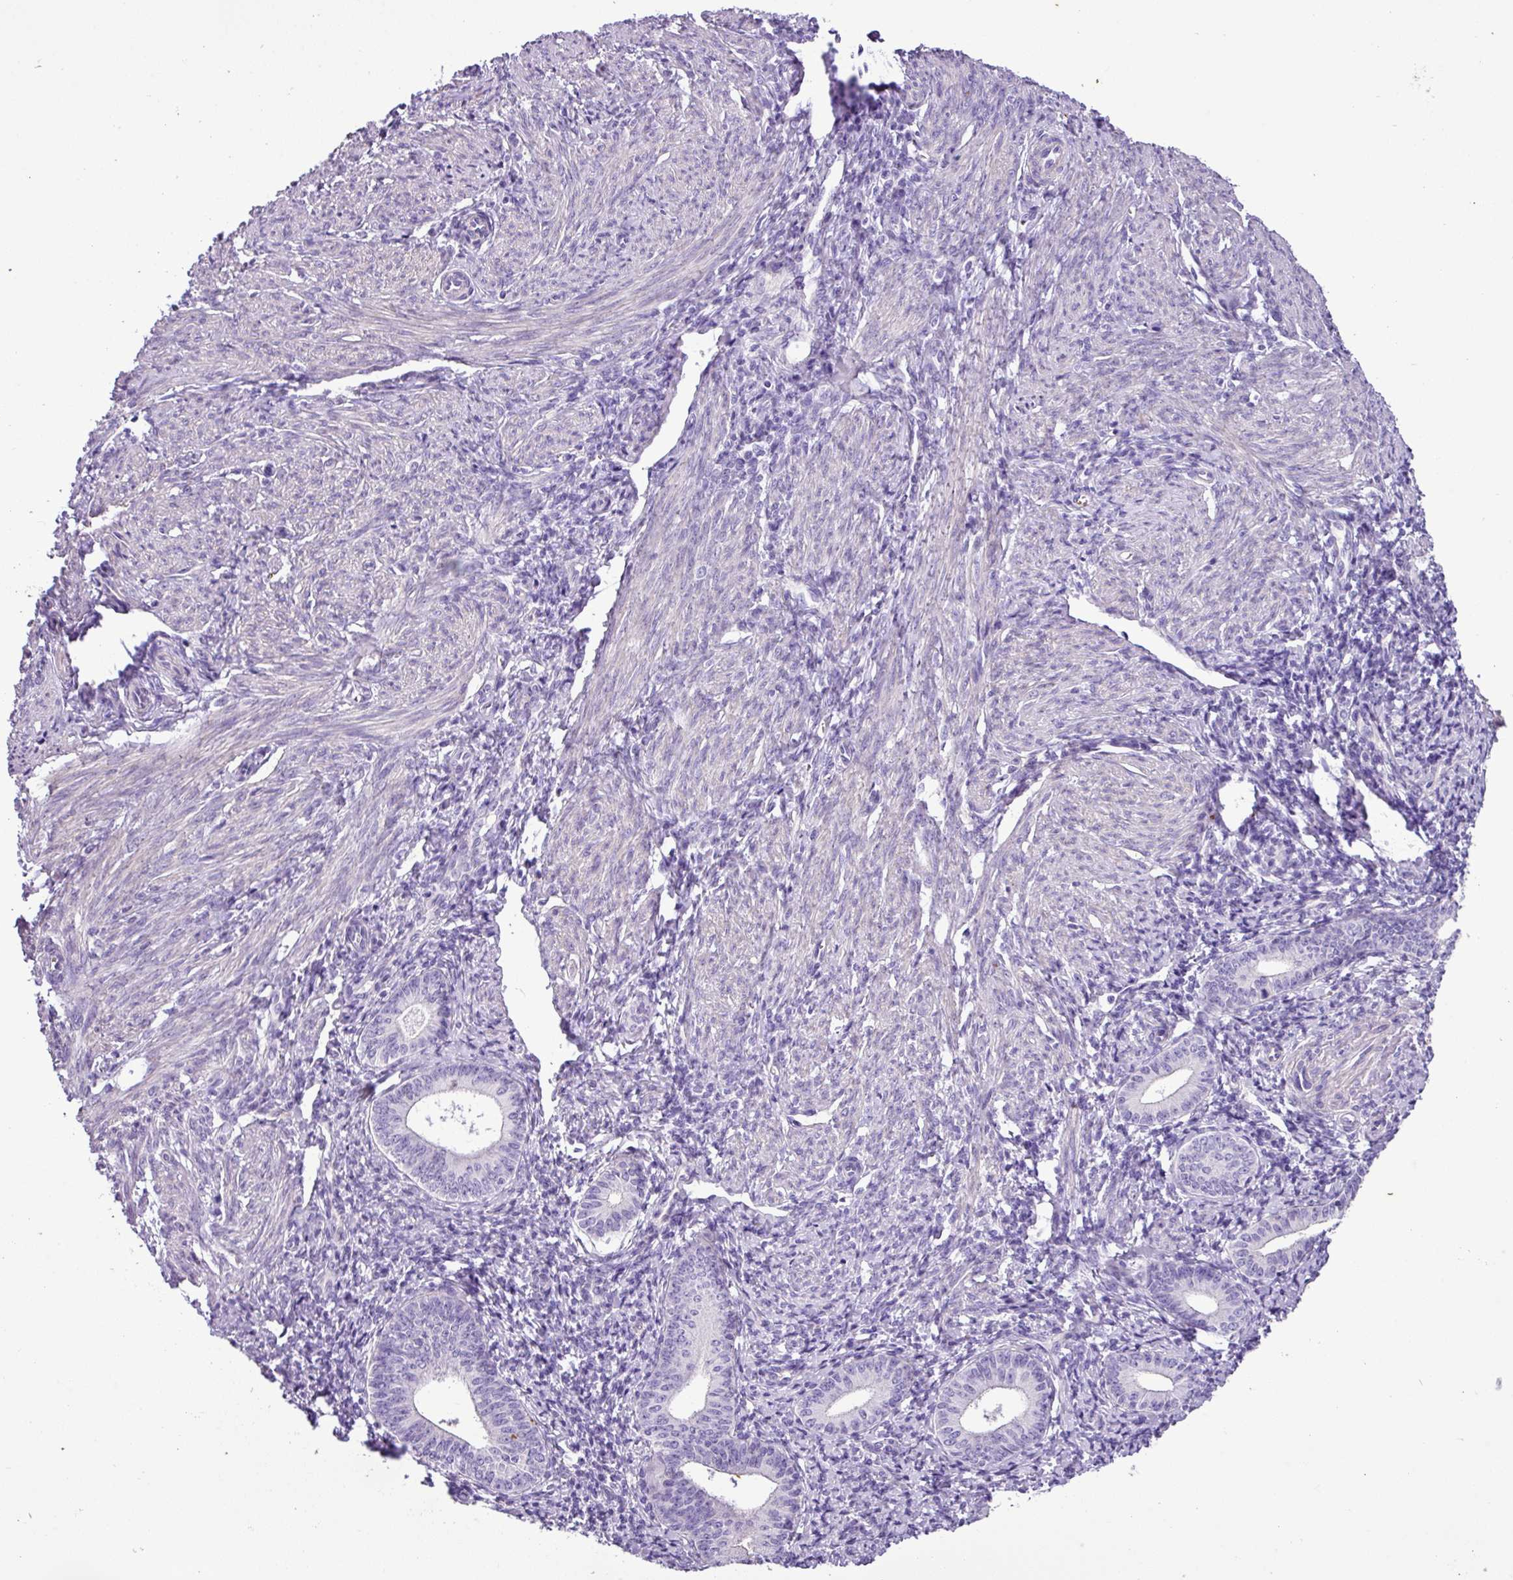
{"staining": {"intensity": "negative", "quantity": "none", "location": "none"}, "tissue": "cervical cancer", "cell_type": "Tumor cells", "image_type": "cancer", "snomed": [{"axis": "morphology", "description": "Squamous cell carcinoma, NOS"}, {"axis": "topography", "description": "Cervix"}], "caption": "Immunohistochemistry micrograph of cervical squamous cell carcinoma stained for a protein (brown), which demonstrates no staining in tumor cells.", "gene": "ZNF334", "patient": {"sex": "female", "age": 59}}